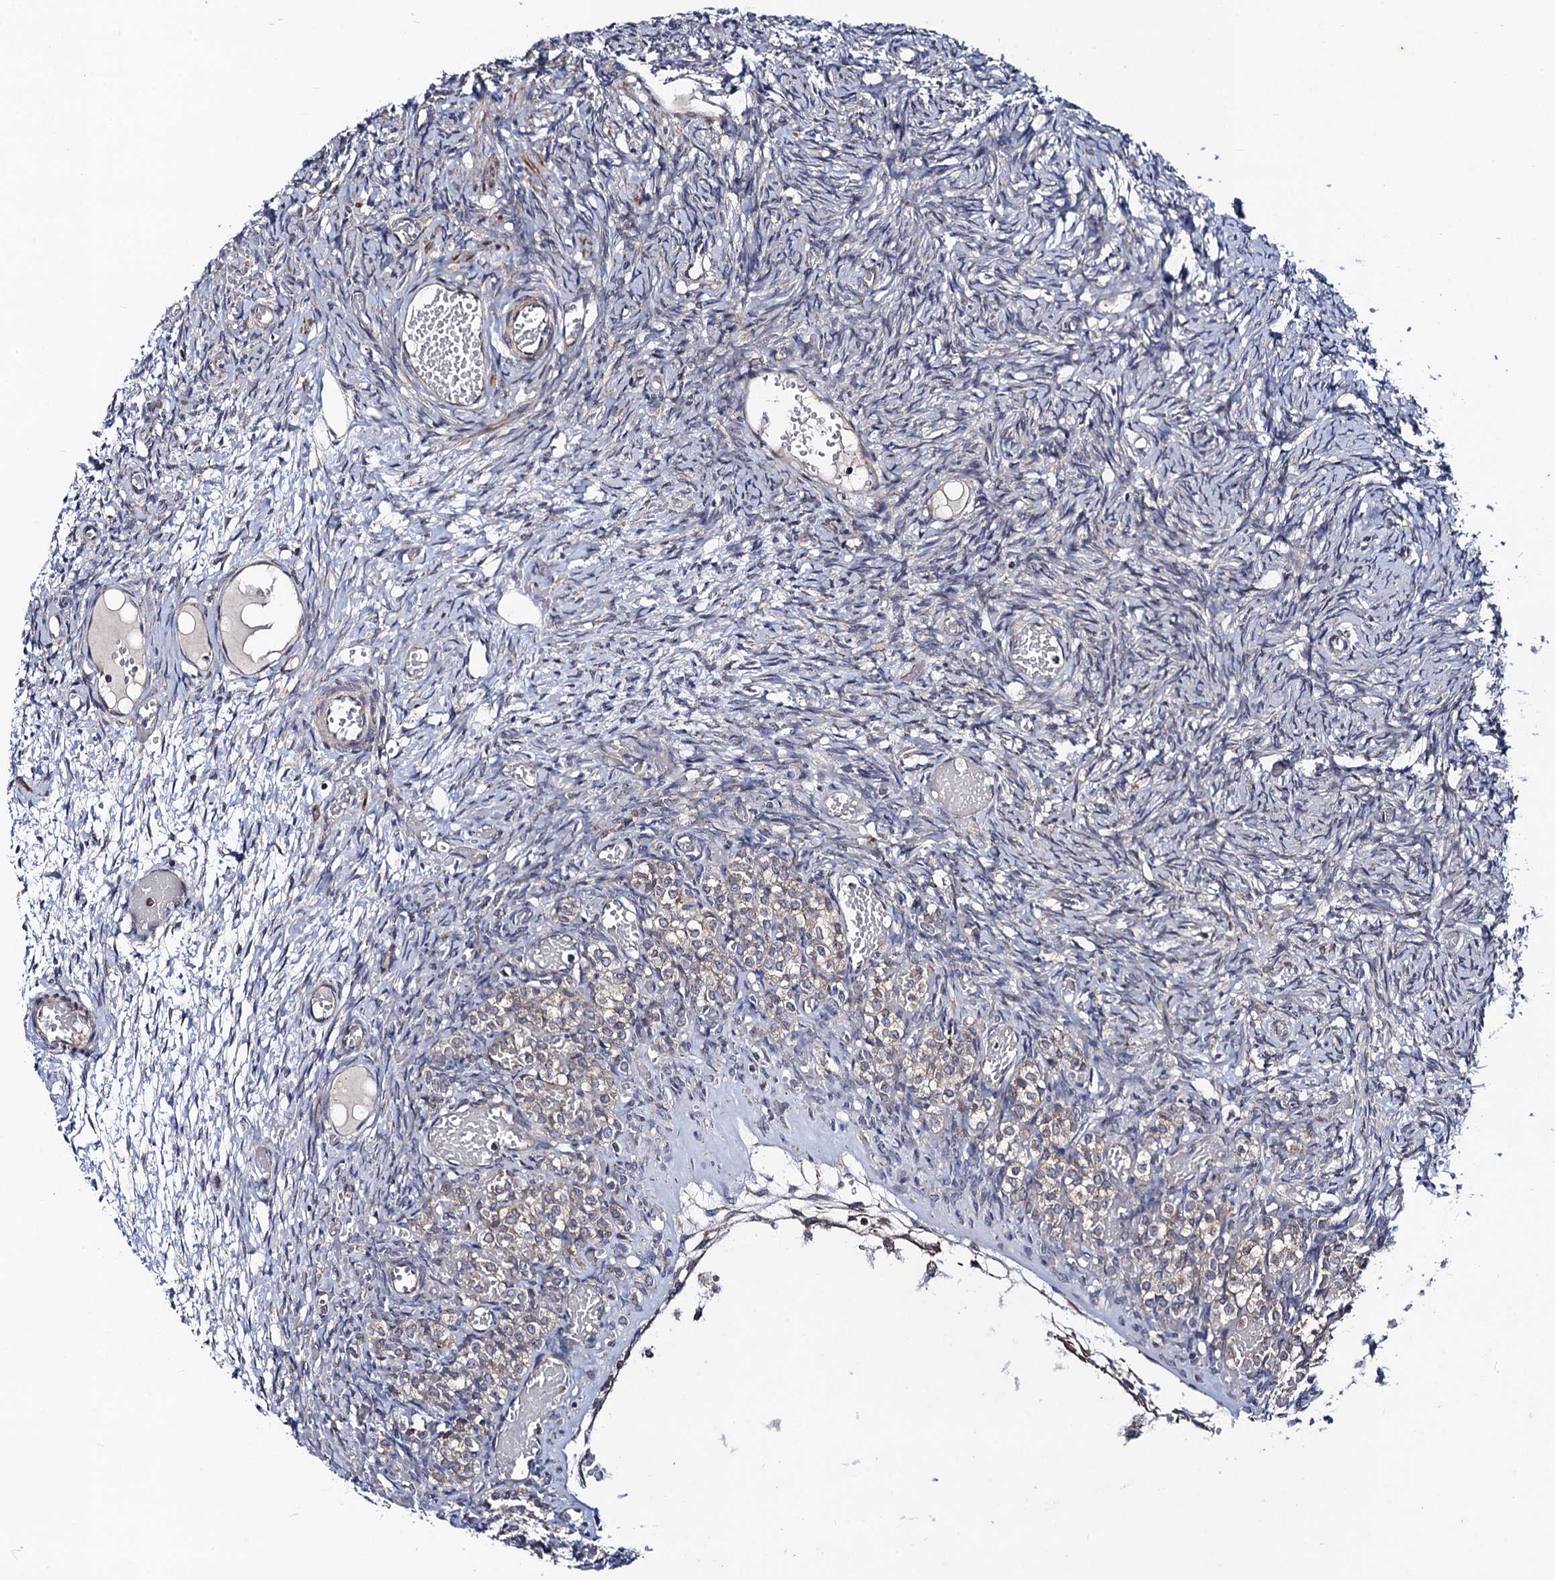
{"staining": {"intensity": "negative", "quantity": "none", "location": "none"}, "tissue": "ovary", "cell_type": "Ovarian stroma cells", "image_type": "normal", "snomed": [{"axis": "morphology", "description": "Adenocarcinoma, NOS"}, {"axis": "topography", "description": "Endometrium"}], "caption": "Immunohistochemical staining of benign human ovary reveals no significant positivity in ovarian stroma cells. The staining is performed using DAB brown chromogen with nuclei counter-stained in using hematoxylin.", "gene": "DYDC1", "patient": {"sex": "female", "age": 32}}